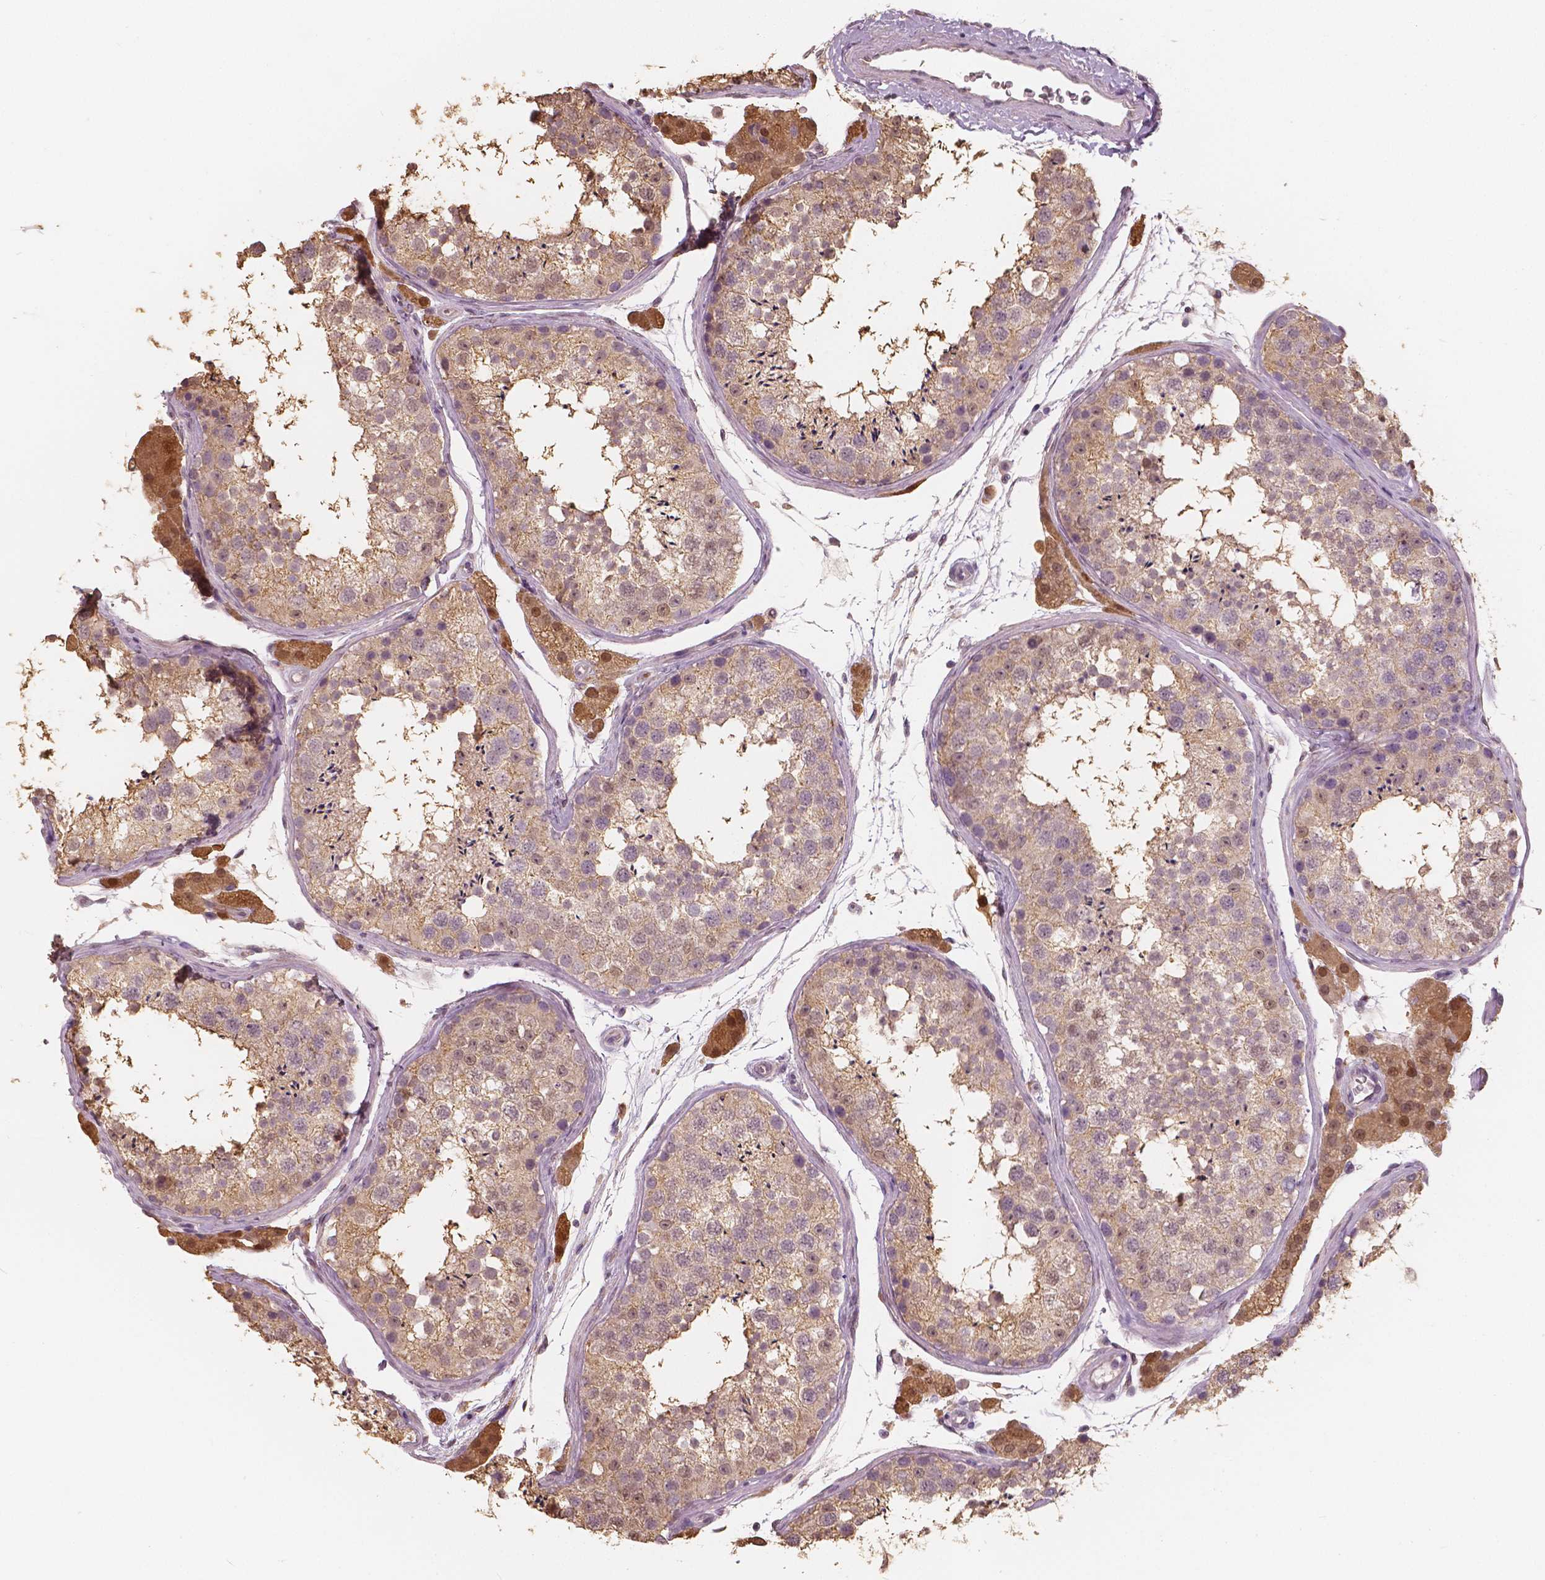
{"staining": {"intensity": "weak", "quantity": ">75%", "location": "cytoplasmic/membranous"}, "tissue": "testis", "cell_type": "Cells in seminiferous ducts", "image_type": "normal", "snomed": [{"axis": "morphology", "description": "Normal tissue, NOS"}, {"axis": "topography", "description": "Testis"}], "caption": "This photomicrograph displays immunohistochemistry (IHC) staining of benign testis, with low weak cytoplasmic/membranous expression in approximately >75% of cells in seminiferous ducts.", "gene": "SAT2", "patient": {"sex": "male", "age": 41}}